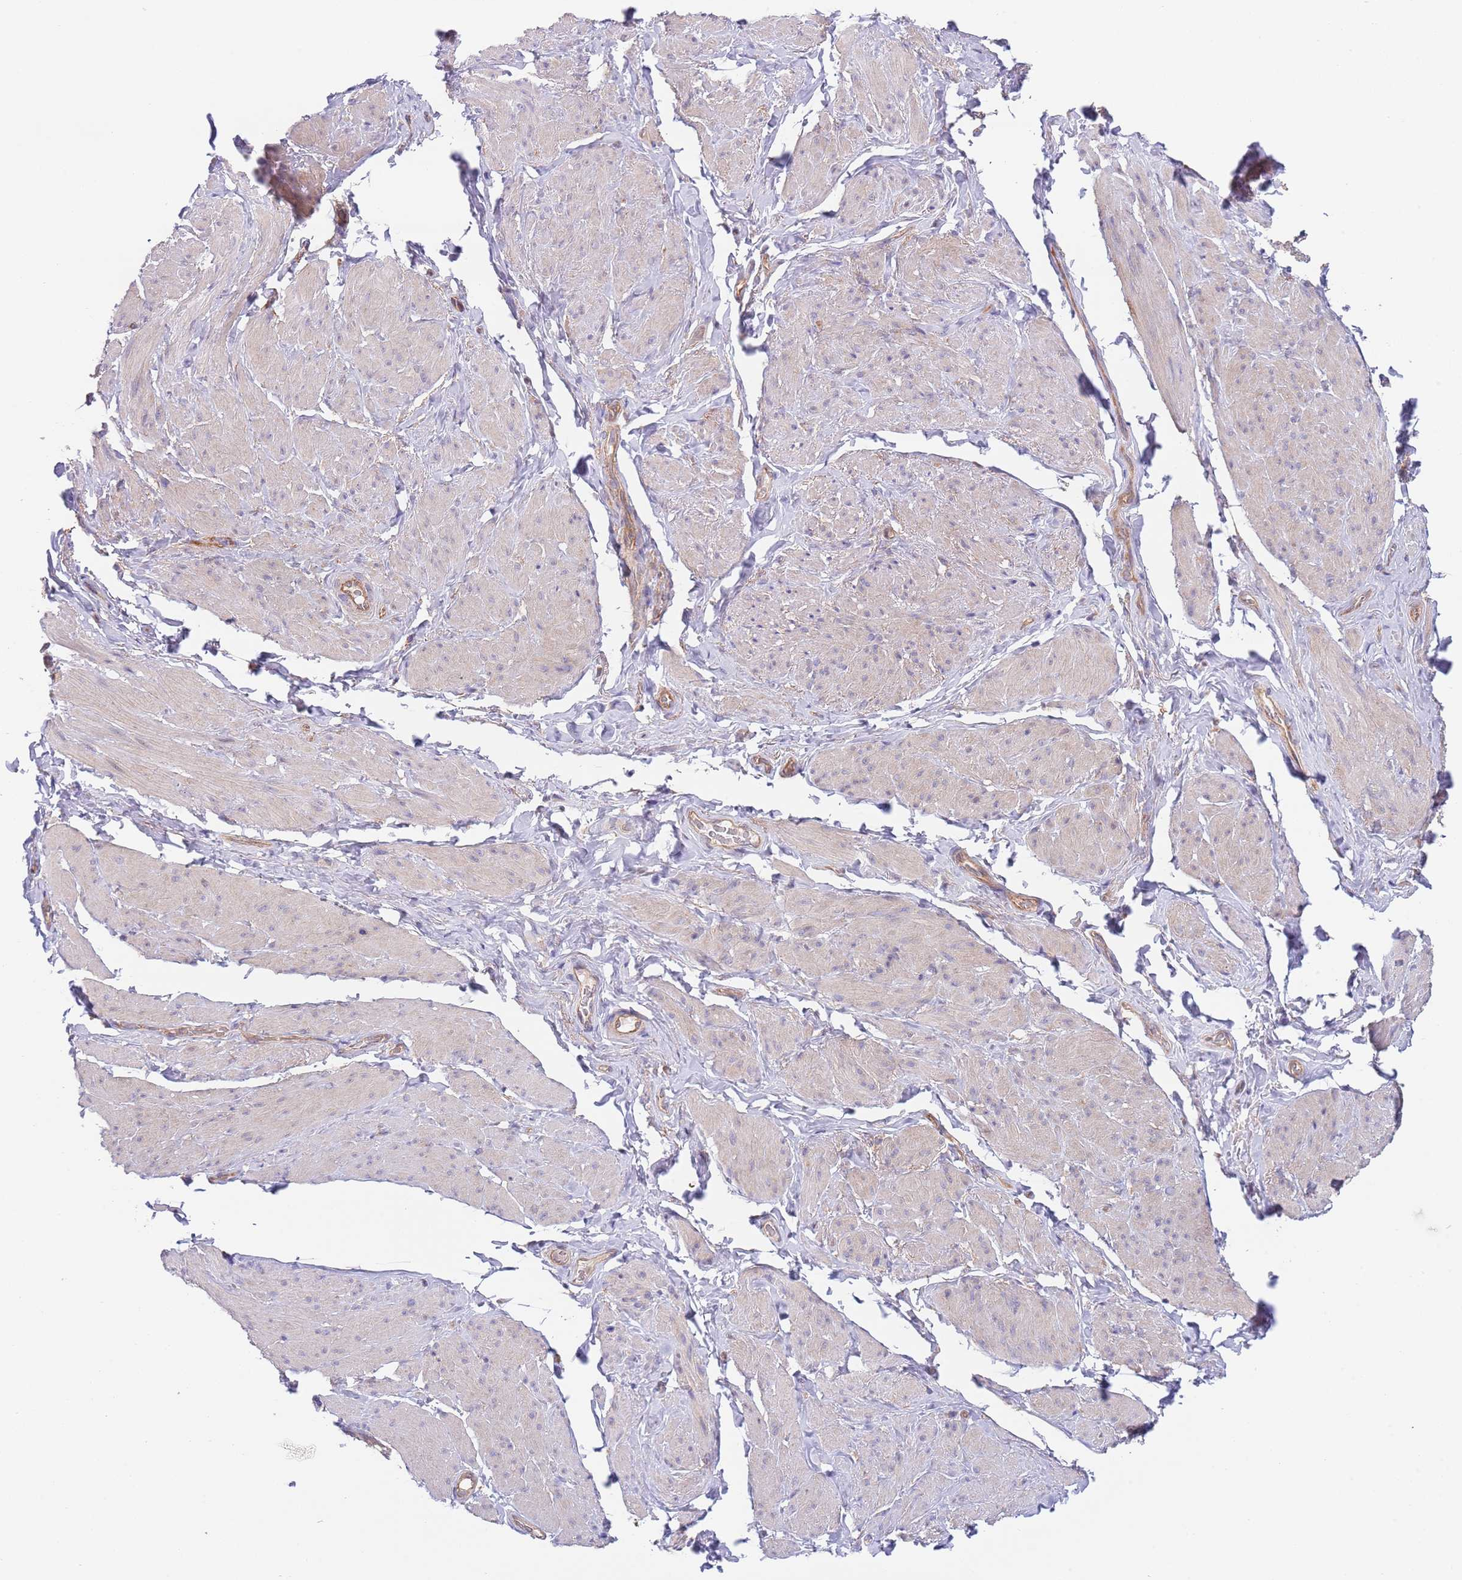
{"staining": {"intensity": "weak", "quantity": "<25%", "location": "cytoplasmic/membranous"}, "tissue": "smooth muscle", "cell_type": "Smooth muscle cells", "image_type": "normal", "snomed": [{"axis": "morphology", "description": "Normal tissue, NOS"}, {"axis": "topography", "description": "Smooth muscle"}, {"axis": "topography", "description": "Peripheral nerve tissue"}], "caption": "DAB (3,3'-diaminobenzidine) immunohistochemical staining of normal smooth muscle shows no significant staining in smooth muscle cells.", "gene": "EIF3F", "patient": {"sex": "male", "age": 69}}